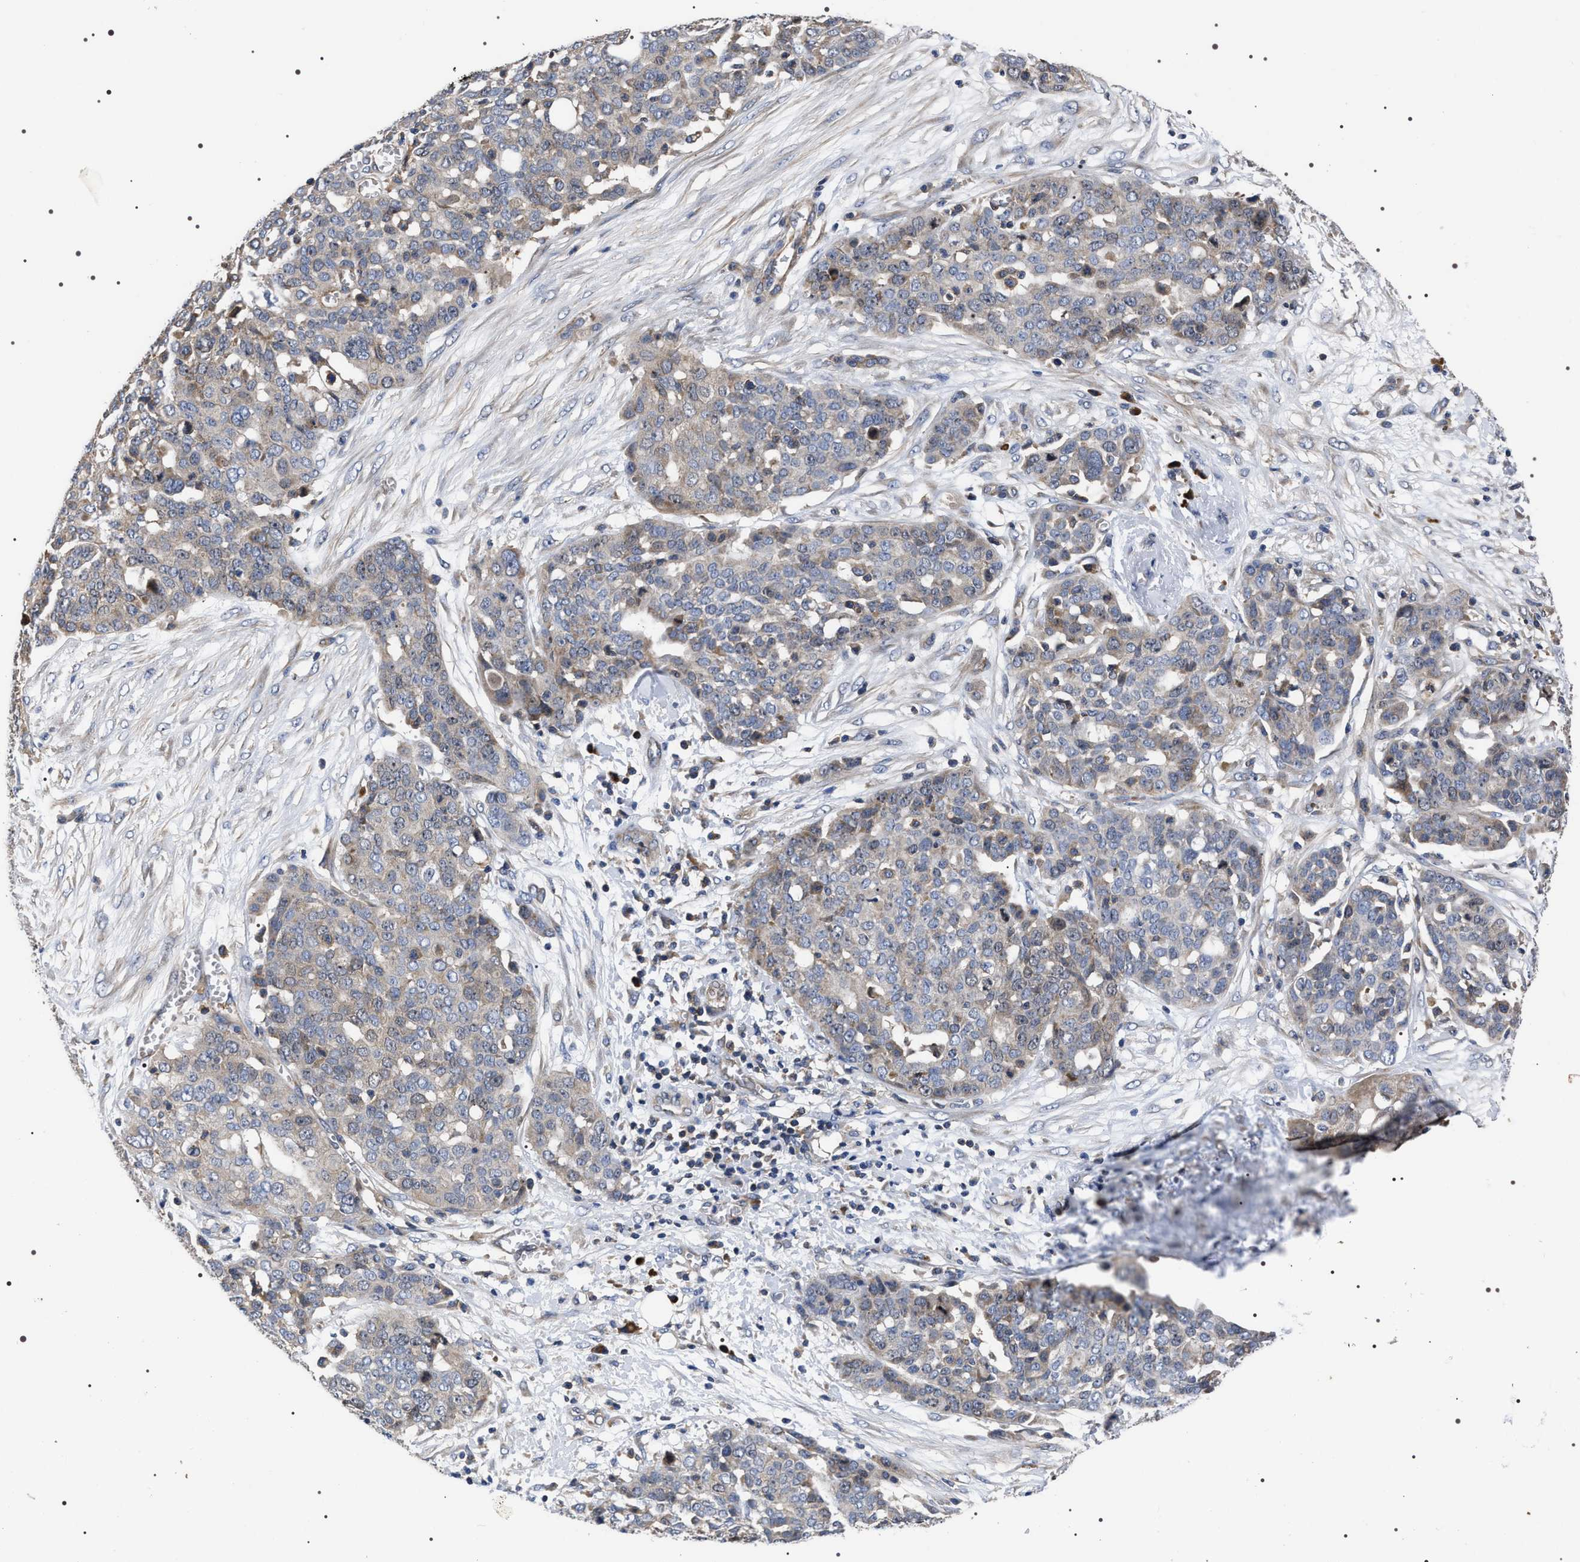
{"staining": {"intensity": "weak", "quantity": "<25%", "location": "cytoplasmic/membranous"}, "tissue": "ovarian cancer", "cell_type": "Tumor cells", "image_type": "cancer", "snomed": [{"axis": "morphology", "description": "Cystadenocarcinoma, serous, NOS"}, {"axis": "topography", "description": "Soft tissue"}, {"axis": "topography", "description": "Ovary"}], "caption": "DAB immunohistochemical staining of human serous cystadenocarcinoma (ovarian) displays no significant positivity in tumor cells.", "gene": "MIS18A", "patient": {"sex": "female", "age": 57}}